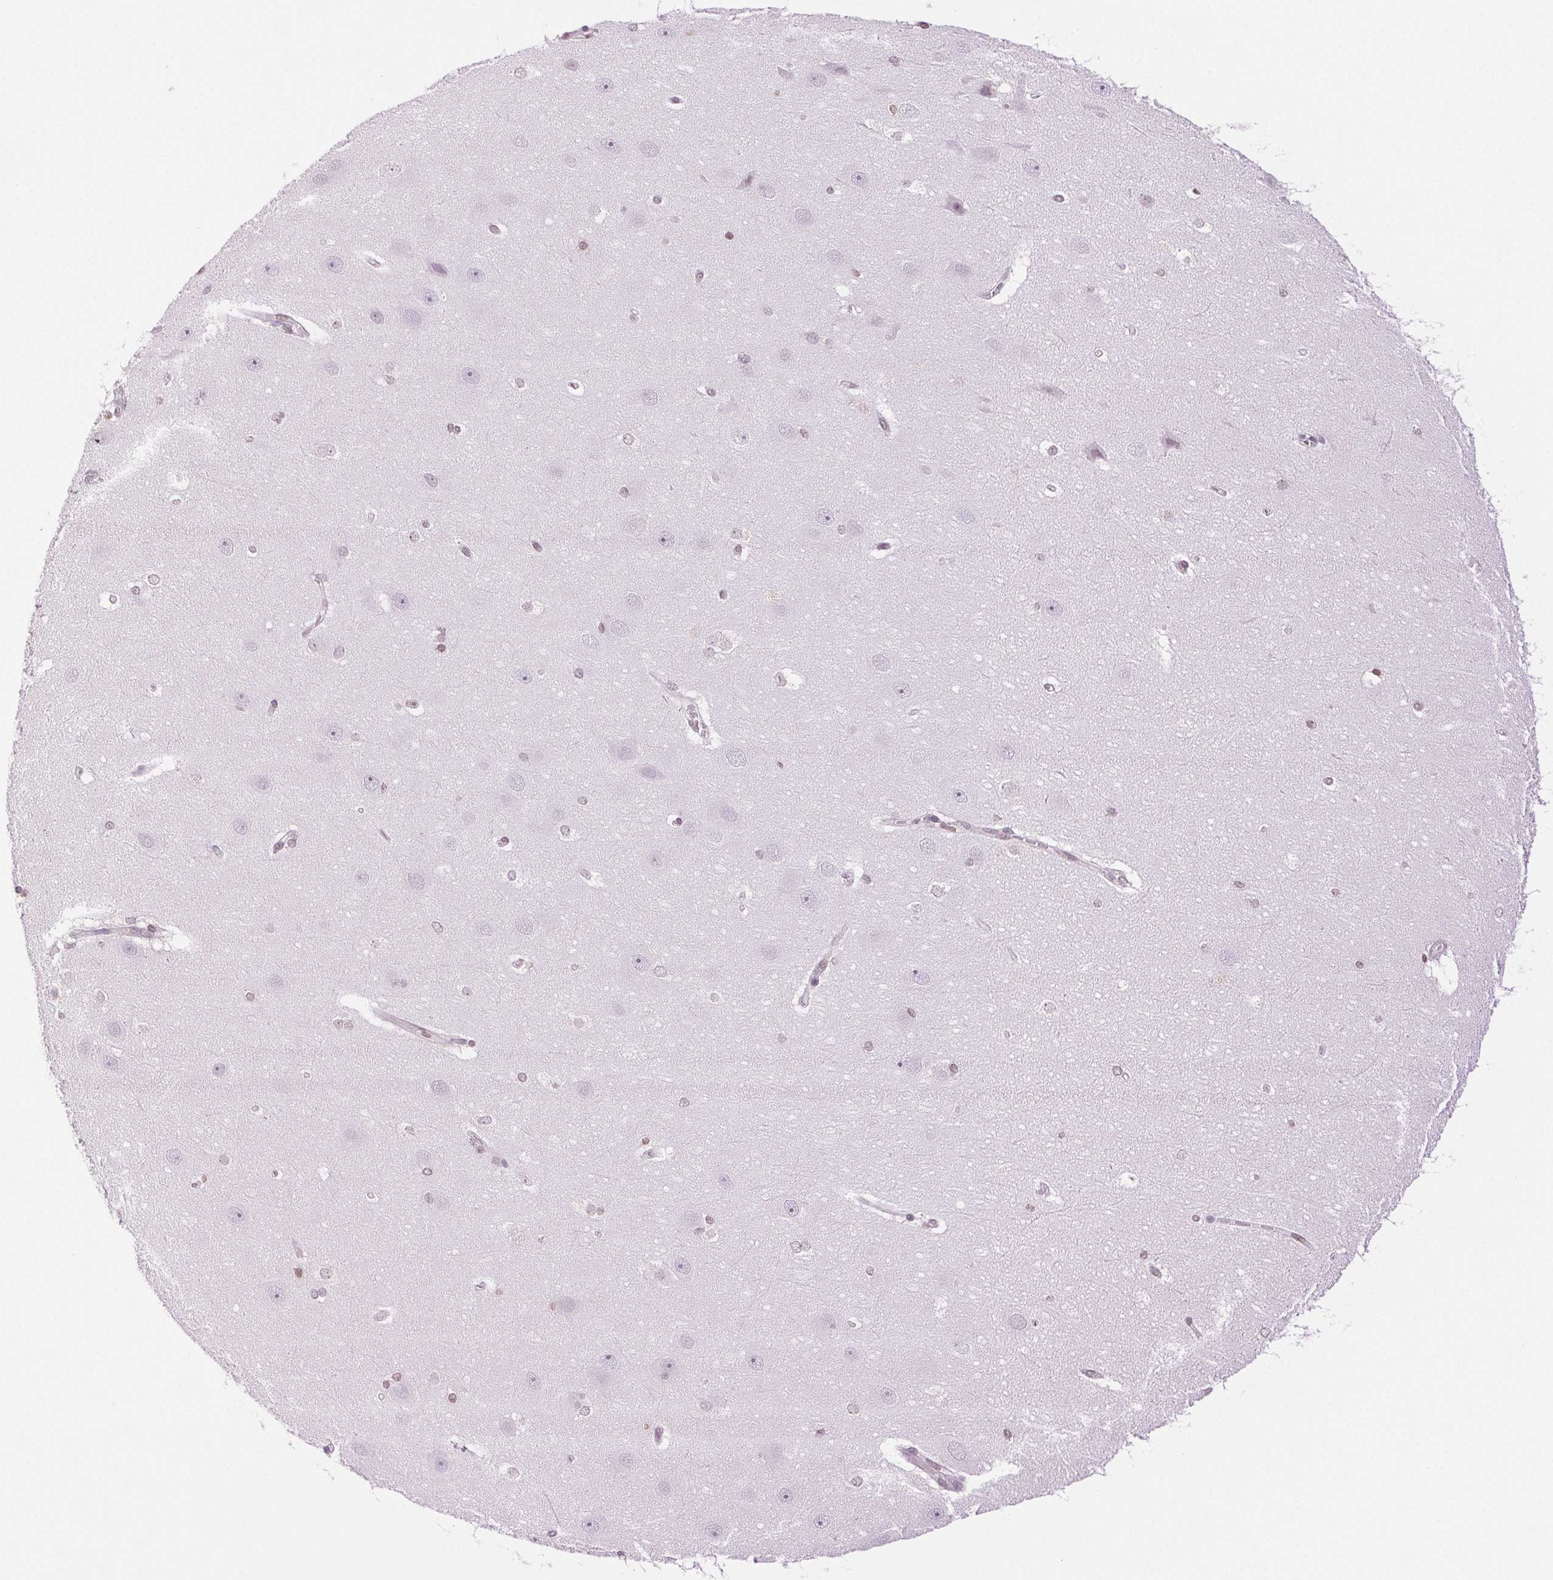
{"staining": {"intensity": "negative", "quantity": "none", "location": "none"}, "tissue": "hippocampus", "cell_type": "Glial cells", "image_type": "normal", "snomed": [{"axis": "morphology", "description": "Normal tissue, NOS"}, {"axis": "topography", "description": "Cerebral cortex"}, {"axis": "topography", "description": "Hippocampus"}], "caption": "A high-resolution image shows IHC staining of benign hippocampus, which demonstrates no significant expression in glial cells.", "gene": "TNNT3", "patient": {"sex": "female", "age": 19}}